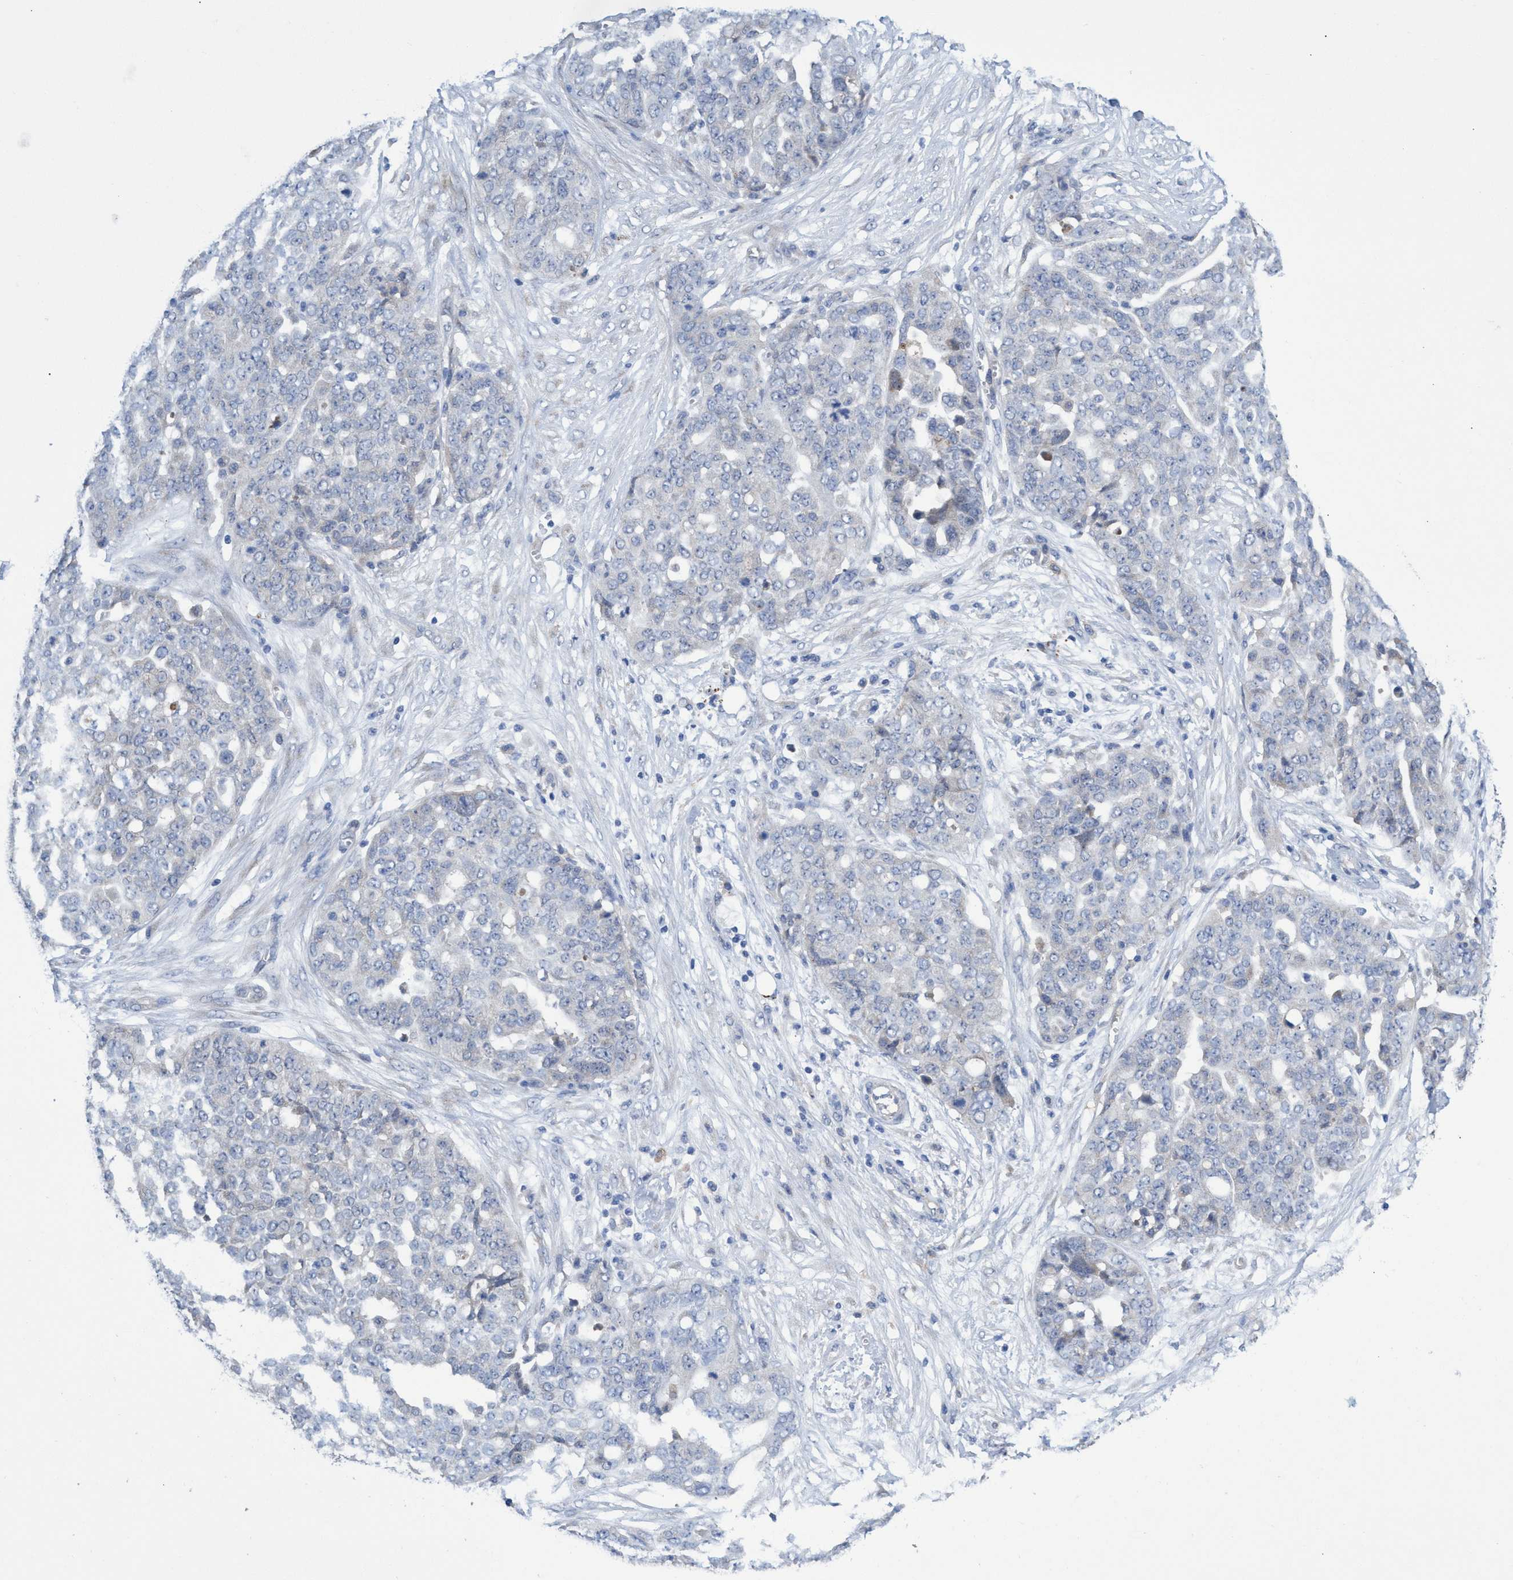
{"staining": {"intensity": "negative", "quantity": "none", "location": "none"}, "tissue": "ovarian cancer", "cell_type": "Tumor cells", "image_type": "cancer", "snomed": [{"axis": "morphology", "description": "Cystadenocarcinoma, serous, NOS"}, {"axis": "topography", "description": "Soft tissue"}, {"axis": "topography", "description": "Ovary"}], "caption": "Immunohistochemistry (IHC) micrograph of neoplastic tissue: ovarian cancer (serous cystadenocarcinoma) stained with DAB (3,3'-diaminobenzidine) demonstrates no significant protein positivity in tumor cells.", "gene": "SVEP1", "patient": {"sex": "female", "age": 57}}